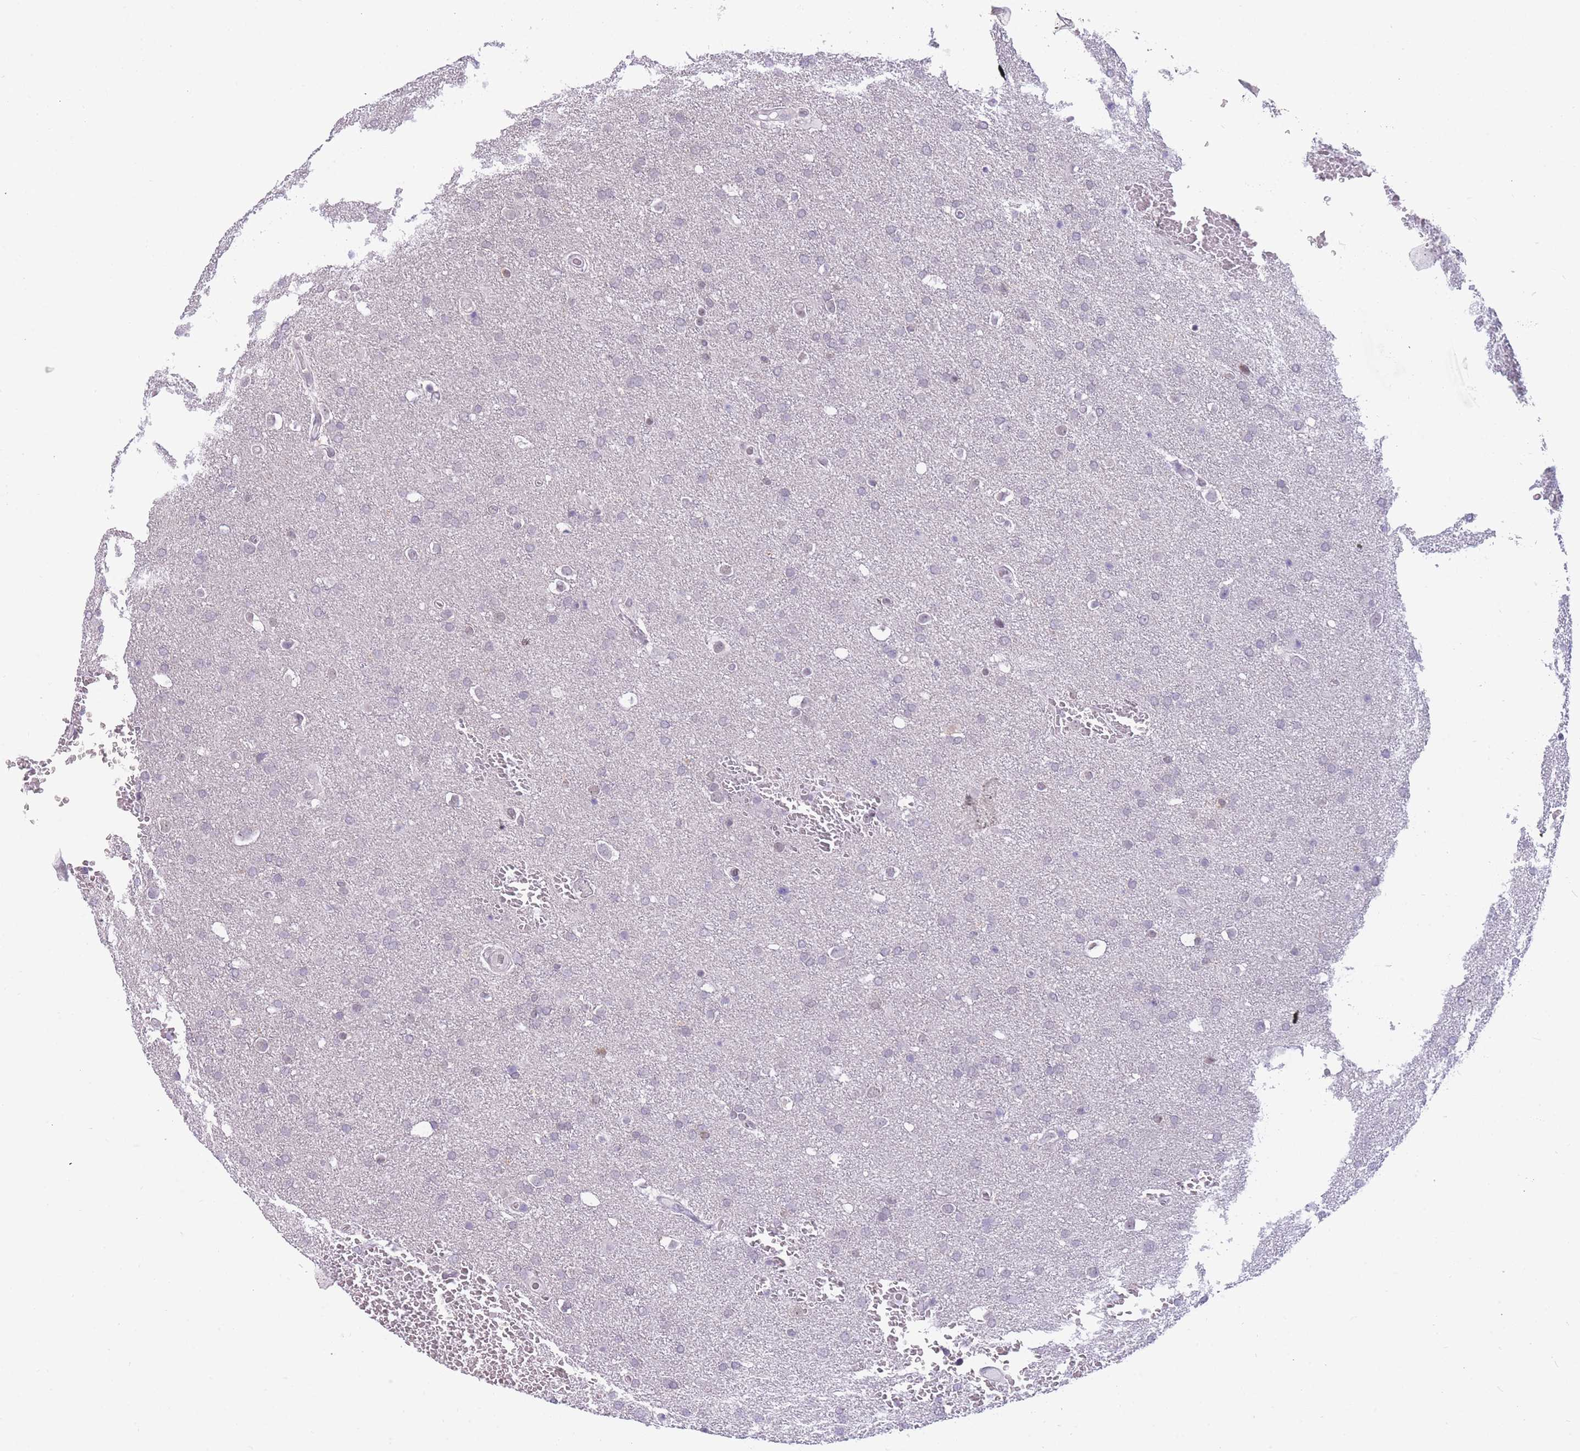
{"staining": {"intensity": "negative", "quantity": "none", "location": "none"}, "tissue": "glioma", "cell_type": "Tumor cells", "image_type": "cancer", "snomed": [{"axis": "morphology", "description": "Glioma, malignant, Low grade"}, {"axis": "topography", "description": "Brain"}], "caption": "Glioma was stained to show a protein in brown. There is no significant expression in tumor cells.", "gene": "TMEM121", "patient": {"sex": "female", "age": 32}}